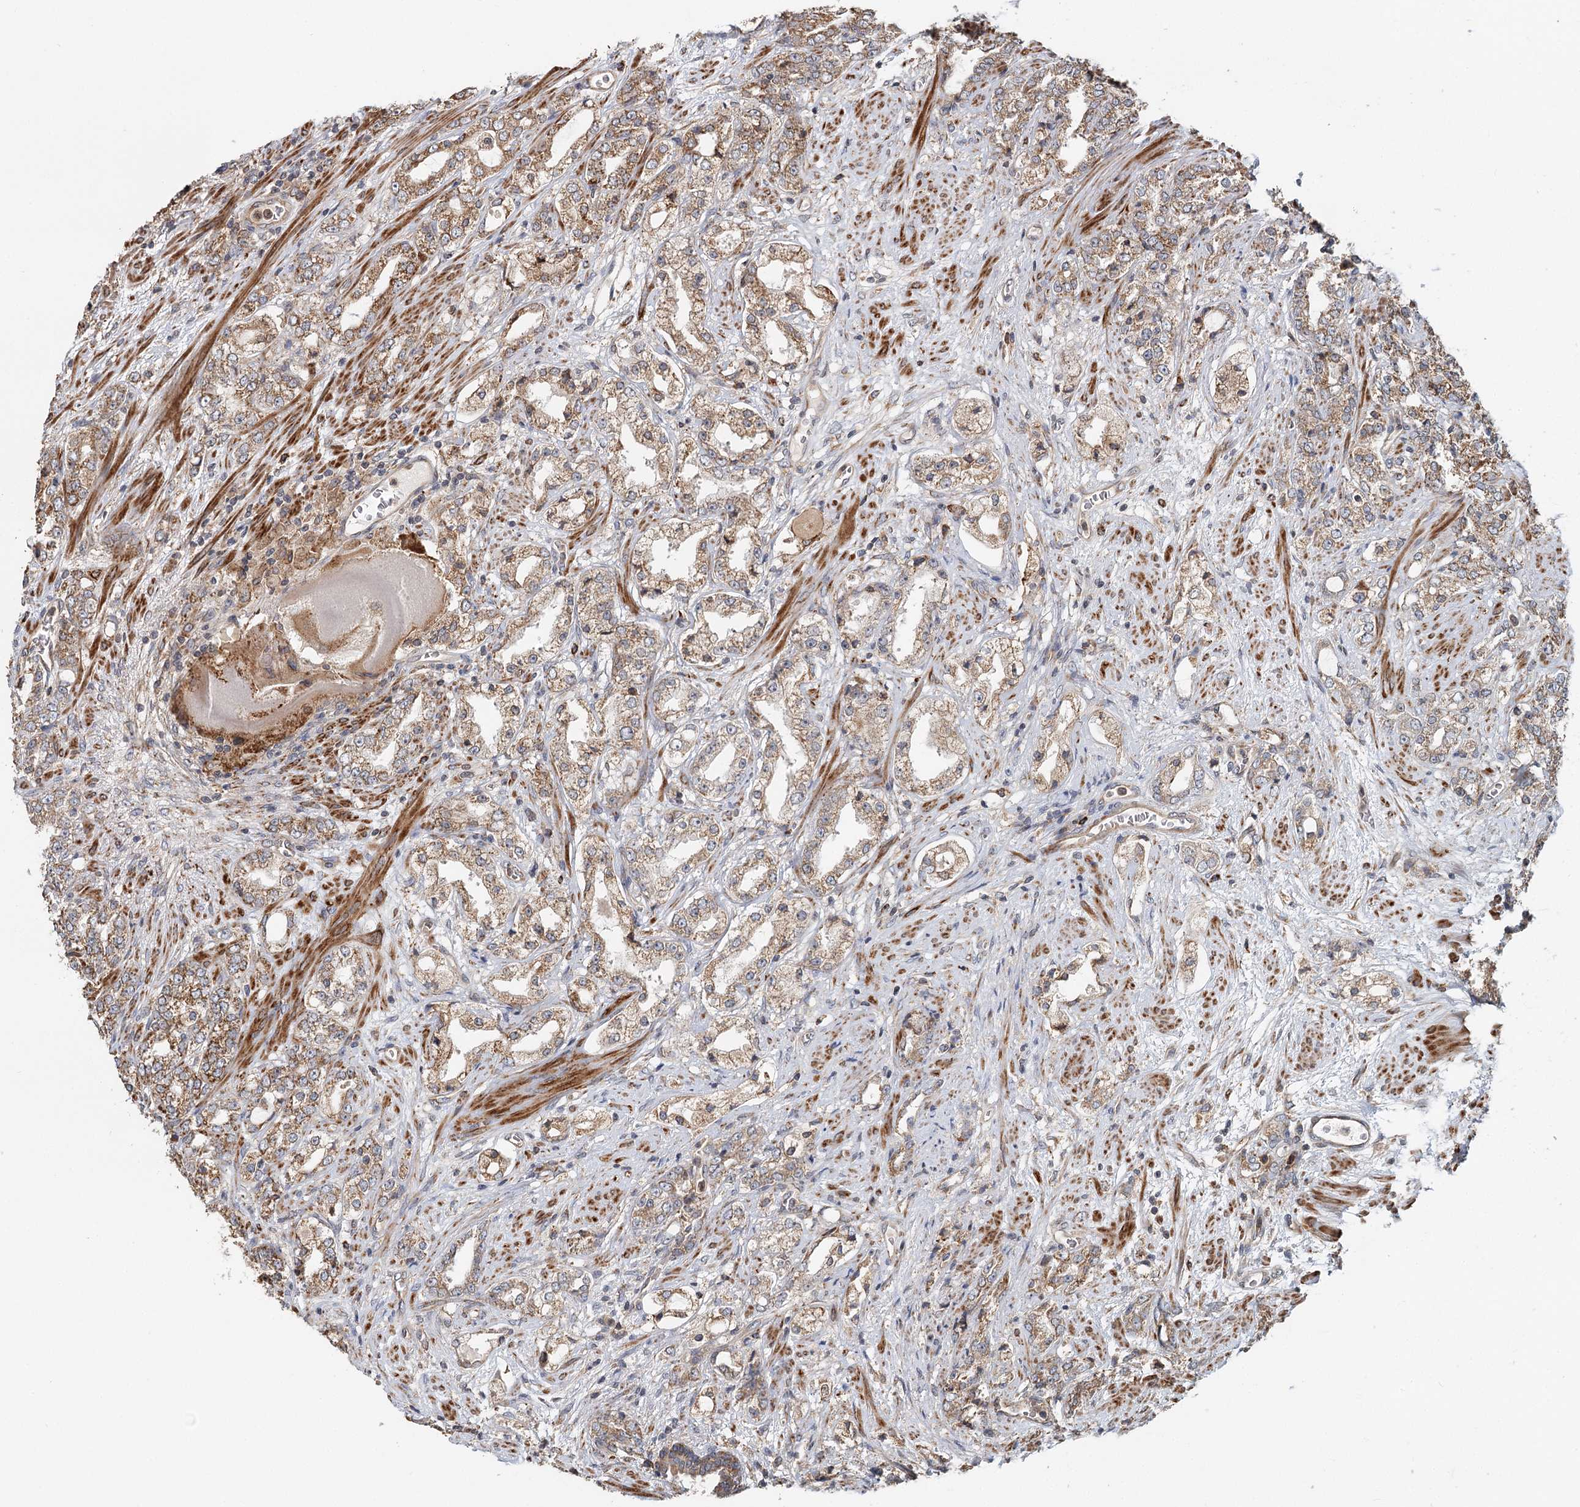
{"staining": {"intensity": "moderate", "quantity": ">75%", "location": "cytoplasmic/membranous"}, "tissue": "prostate cancer", "cell_type": "Tumor cells", "image_type": "cancer", "snomed": [{"axis": "morphology", "description": "Adenocarcinoma, High grade"}, {"axis": "topography", "description": "Prostate"}], "caption": "This image exhibits IHC staining of human prostate high-grade adenocarcinoma, with medium moderate cytoplasmic/membranous expression in about >75% of tumor cells.", "gene": "RNF111", "patient": {"sex": "male", "age": 64}}